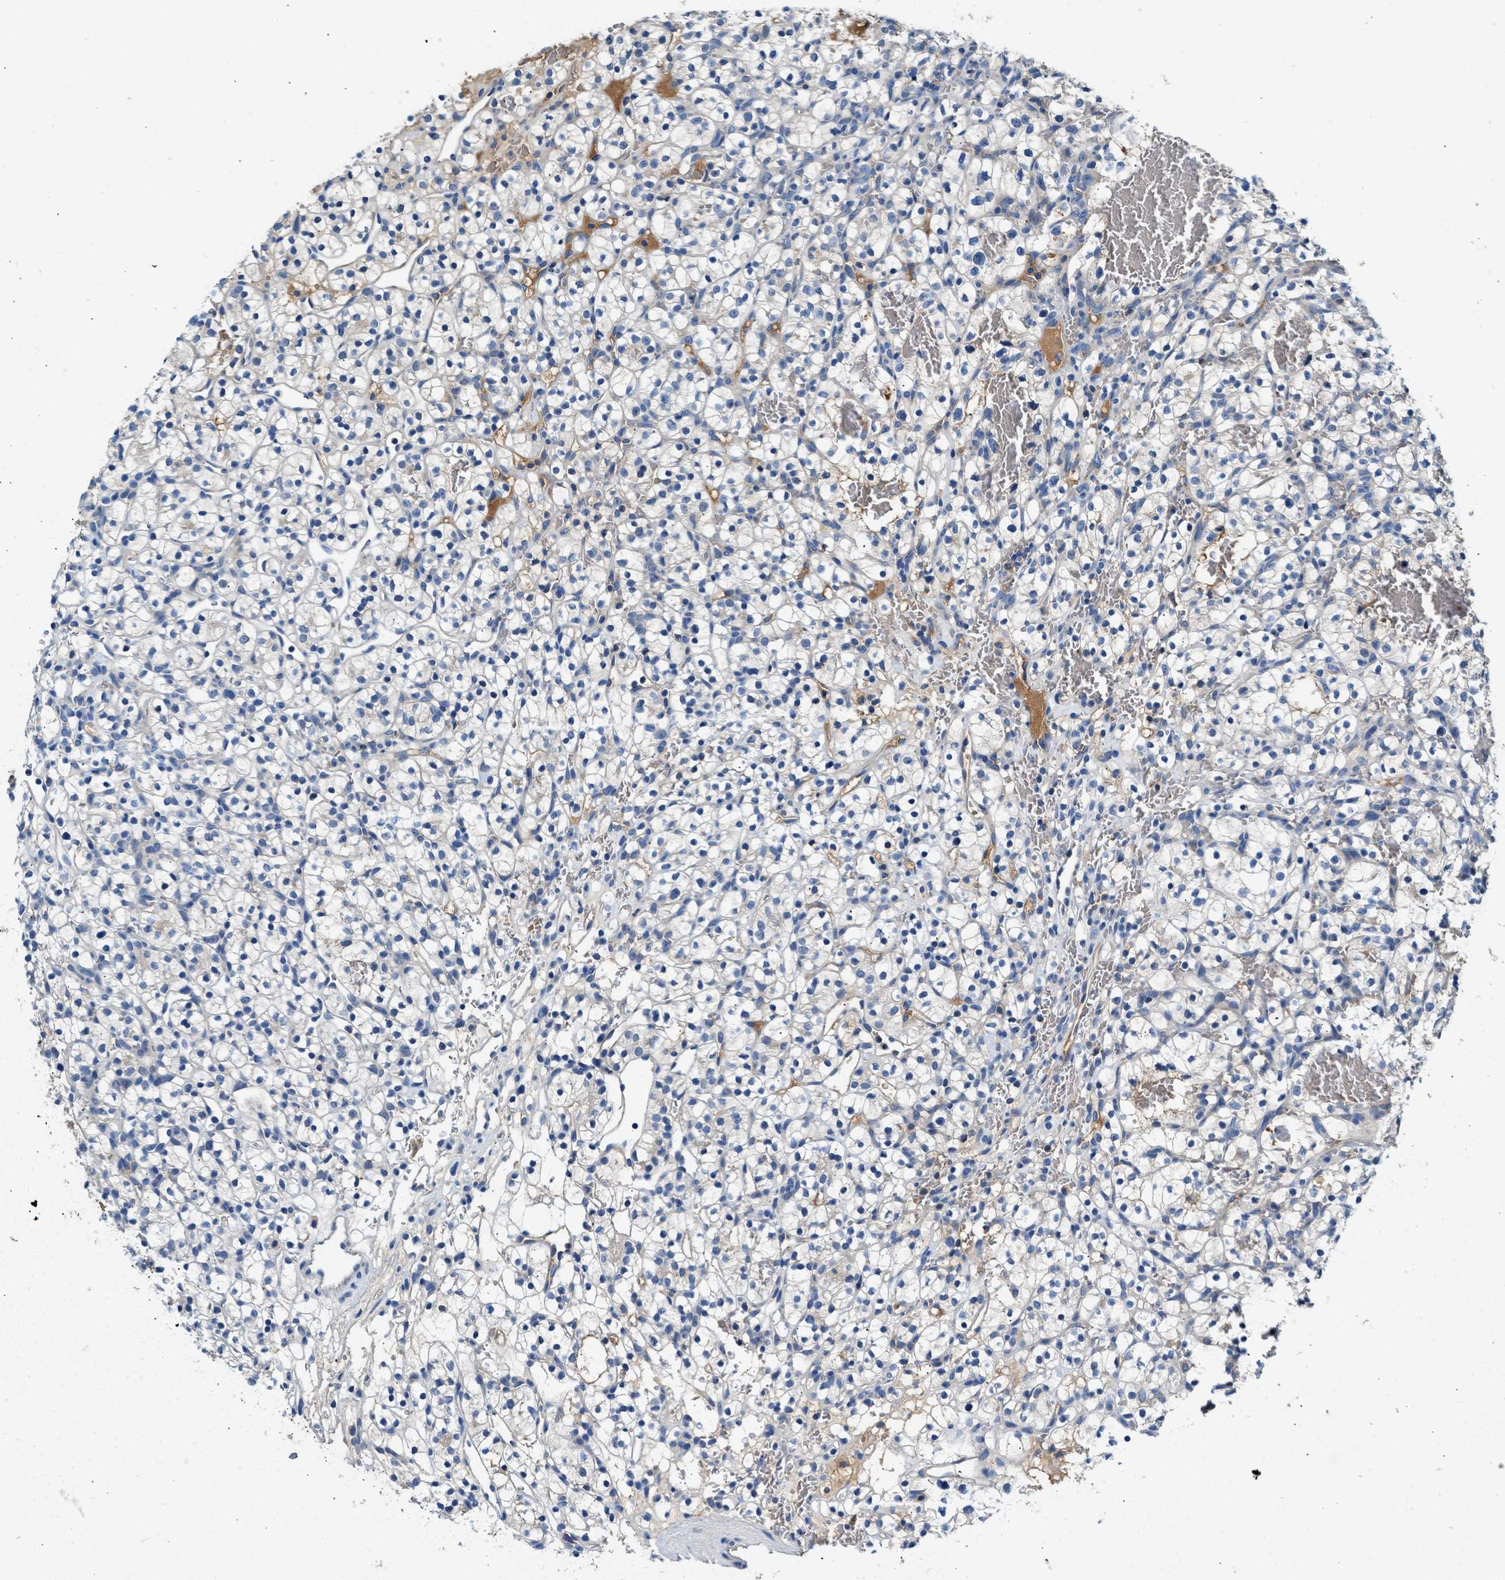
{"staining": {"intensity": "negative", "quantity": "none", "location": "none"}, "tissue": "renal cancer", "cell_type": "Tumor cells", "image_type": "cancer", "snomed": [{"axis": "morphology", "description": "Adenocarcinoma, NOS"}, {"axis": "topography", "description": "Kidney"}], "caption": "Tumor cells show no significant protein expression in adenocarcinoma (renal). (DAB (3,3'-diaminobenzidine) immunohistochemistry (IHC) with hematoxylin counter stain).", "gene": "RWDD2B", "patient": {"sex": "female", "age": 57}}